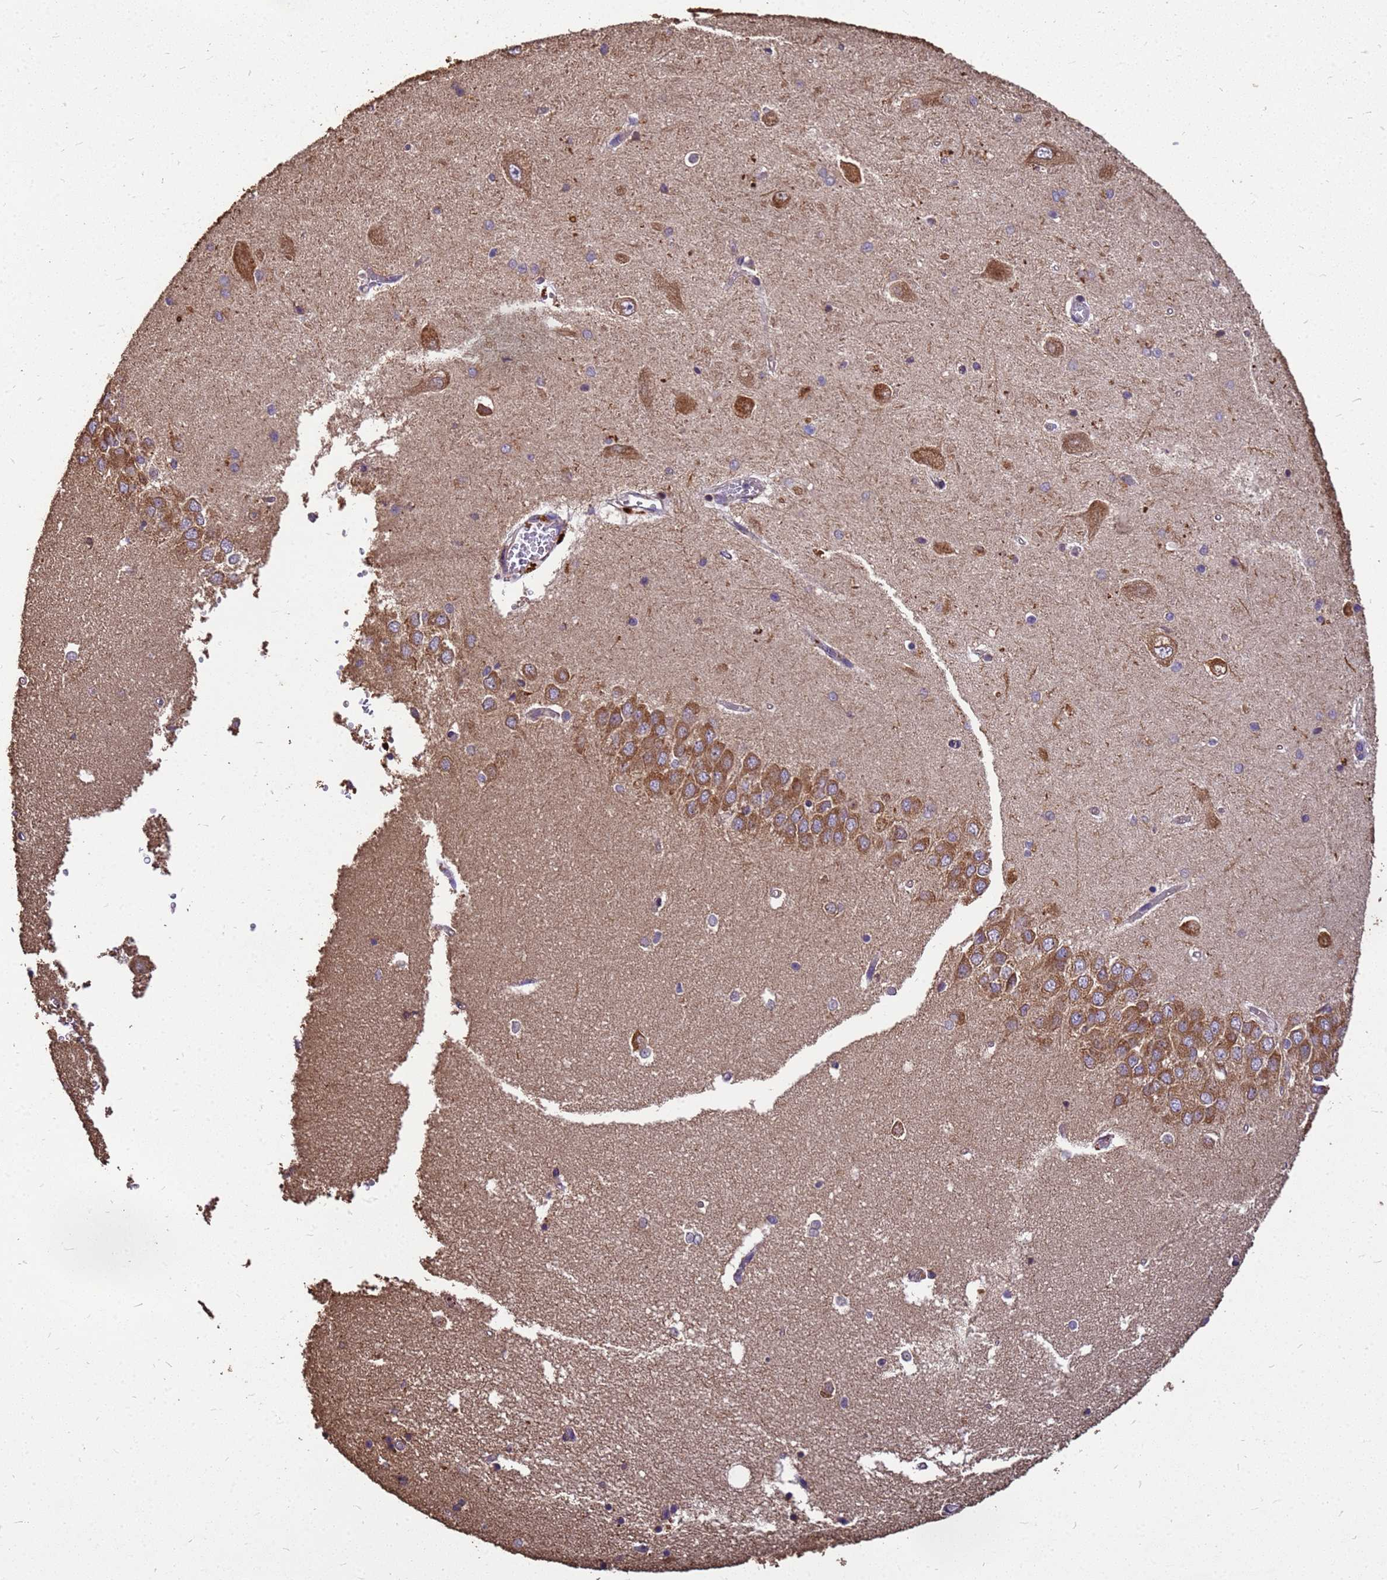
{"staining": {"intensity": "negative", "quantity": "none", "location": "none"}, "tissue": "hippocampus", "cell_type": "Glial cells", "image_type": "normal", "snomed": [{"axis": "morphology", "description": "Normal tissue, NOS"}, {"axis": "topography", "description": "Hippocampus"}], "caption": "IHC histopathology image of benign human hippocampus stained for a protein (brown), which exhibits no staining in glial cells.", "gene": "ZNF618", "patient": {"sex": "male", "age": 45}}